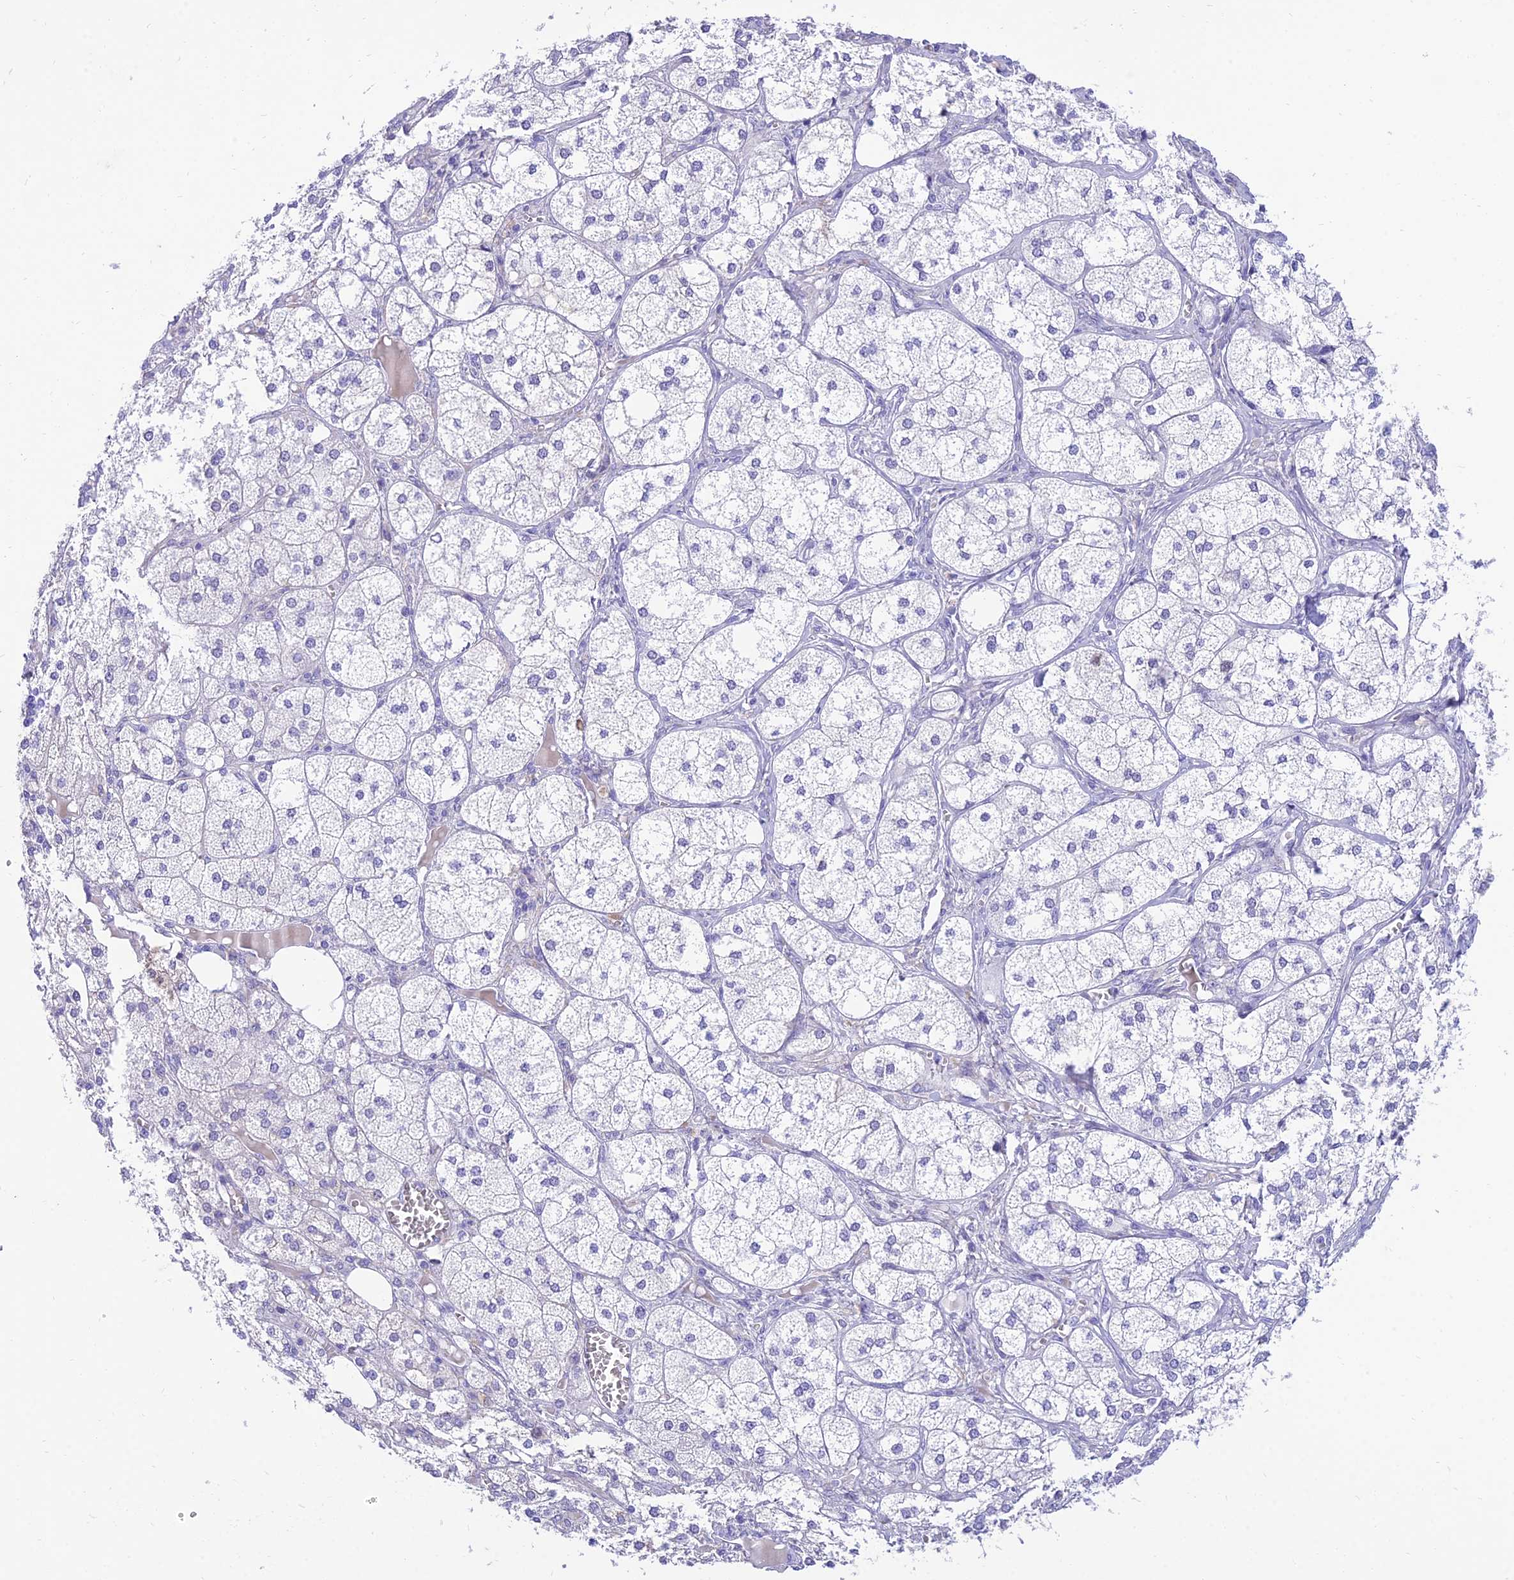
{"staining": {"intensity": "negative", "quantity": "none", "location": "none"}, "tissue": "adrenal gland", "cell_type": "Glandular cells", "image_type": "normal", "snomed": [{"axis": "morphology", "description": "Normal tissue, NOS"}, {"axis": "topography", "description": "Adrenal gland"}], "caption": "Protein analysis of normal adrenal gland shows no significant expression in glandular cells. Brightfield microscopy of immunohistochemistry stained with DAB (brown) and hematoxylin (blue), captured at high magnification.", "gene": "TAC3", "patient": {"sex": "female", "age": 61}}